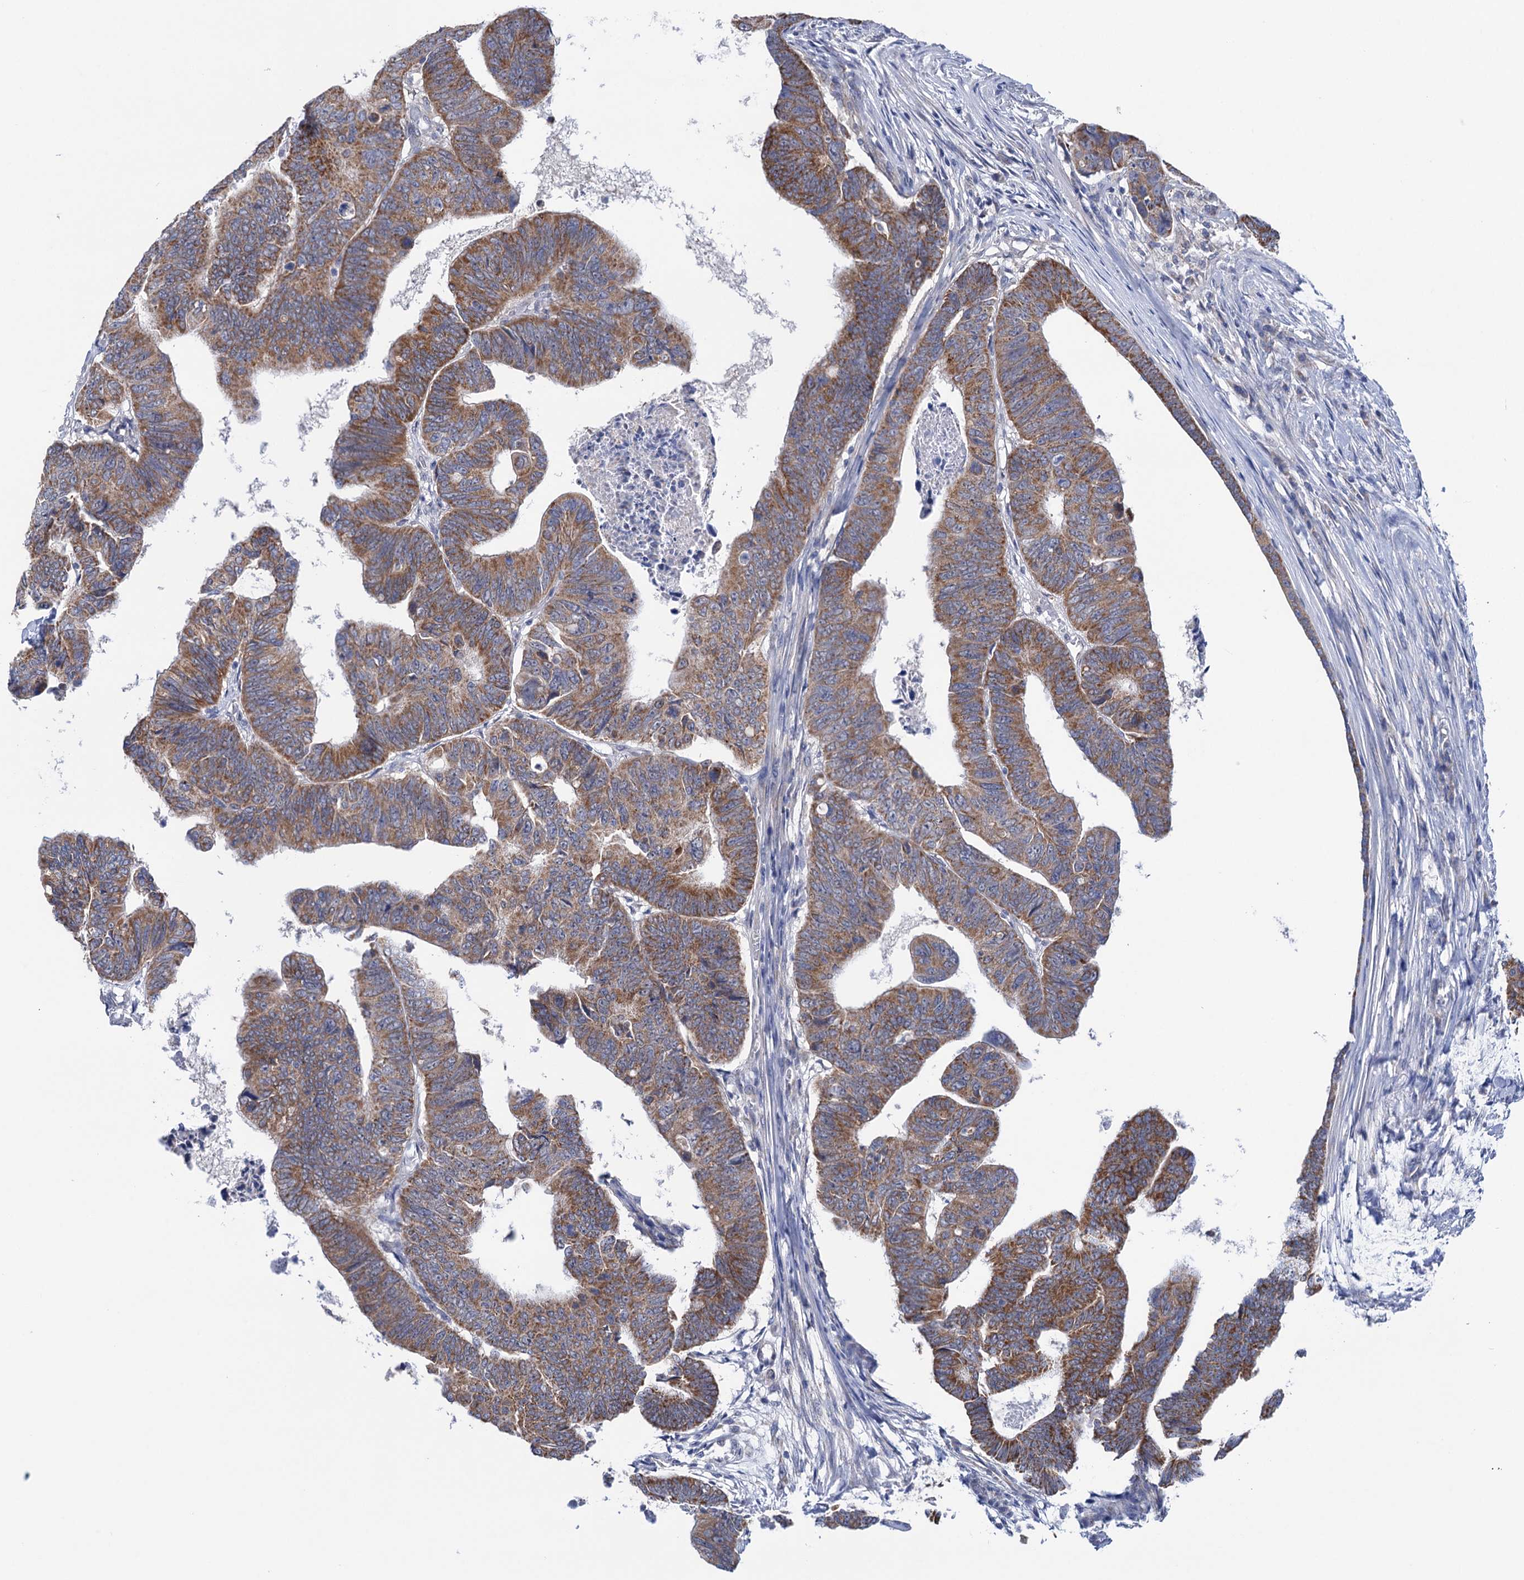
{"staining": {"intensity": "moderate", "quantity": ">75%", "location": "cytoplasmic/membranous"}, "tissue": "colorectal cancer", "cell_type": "Tumor cells", "image_type": "cancer", "snomed": [{"axis": "morphology", "description": "Adenocarcinoma, NOS"}, {"axis": "topography", "description": "Rectum"}], "caption": "Immunohistochemistry of human colorectal adenocarcinoma displays medium levels of moderate cytoplasmic/membranous positivity in about >75% of tumor cells. Immunohistochemistry stains the protein in brown and the nuclei are stained blue.", "gene": "SUCLA2", "patient": {"sex": "female", "age": 65}}